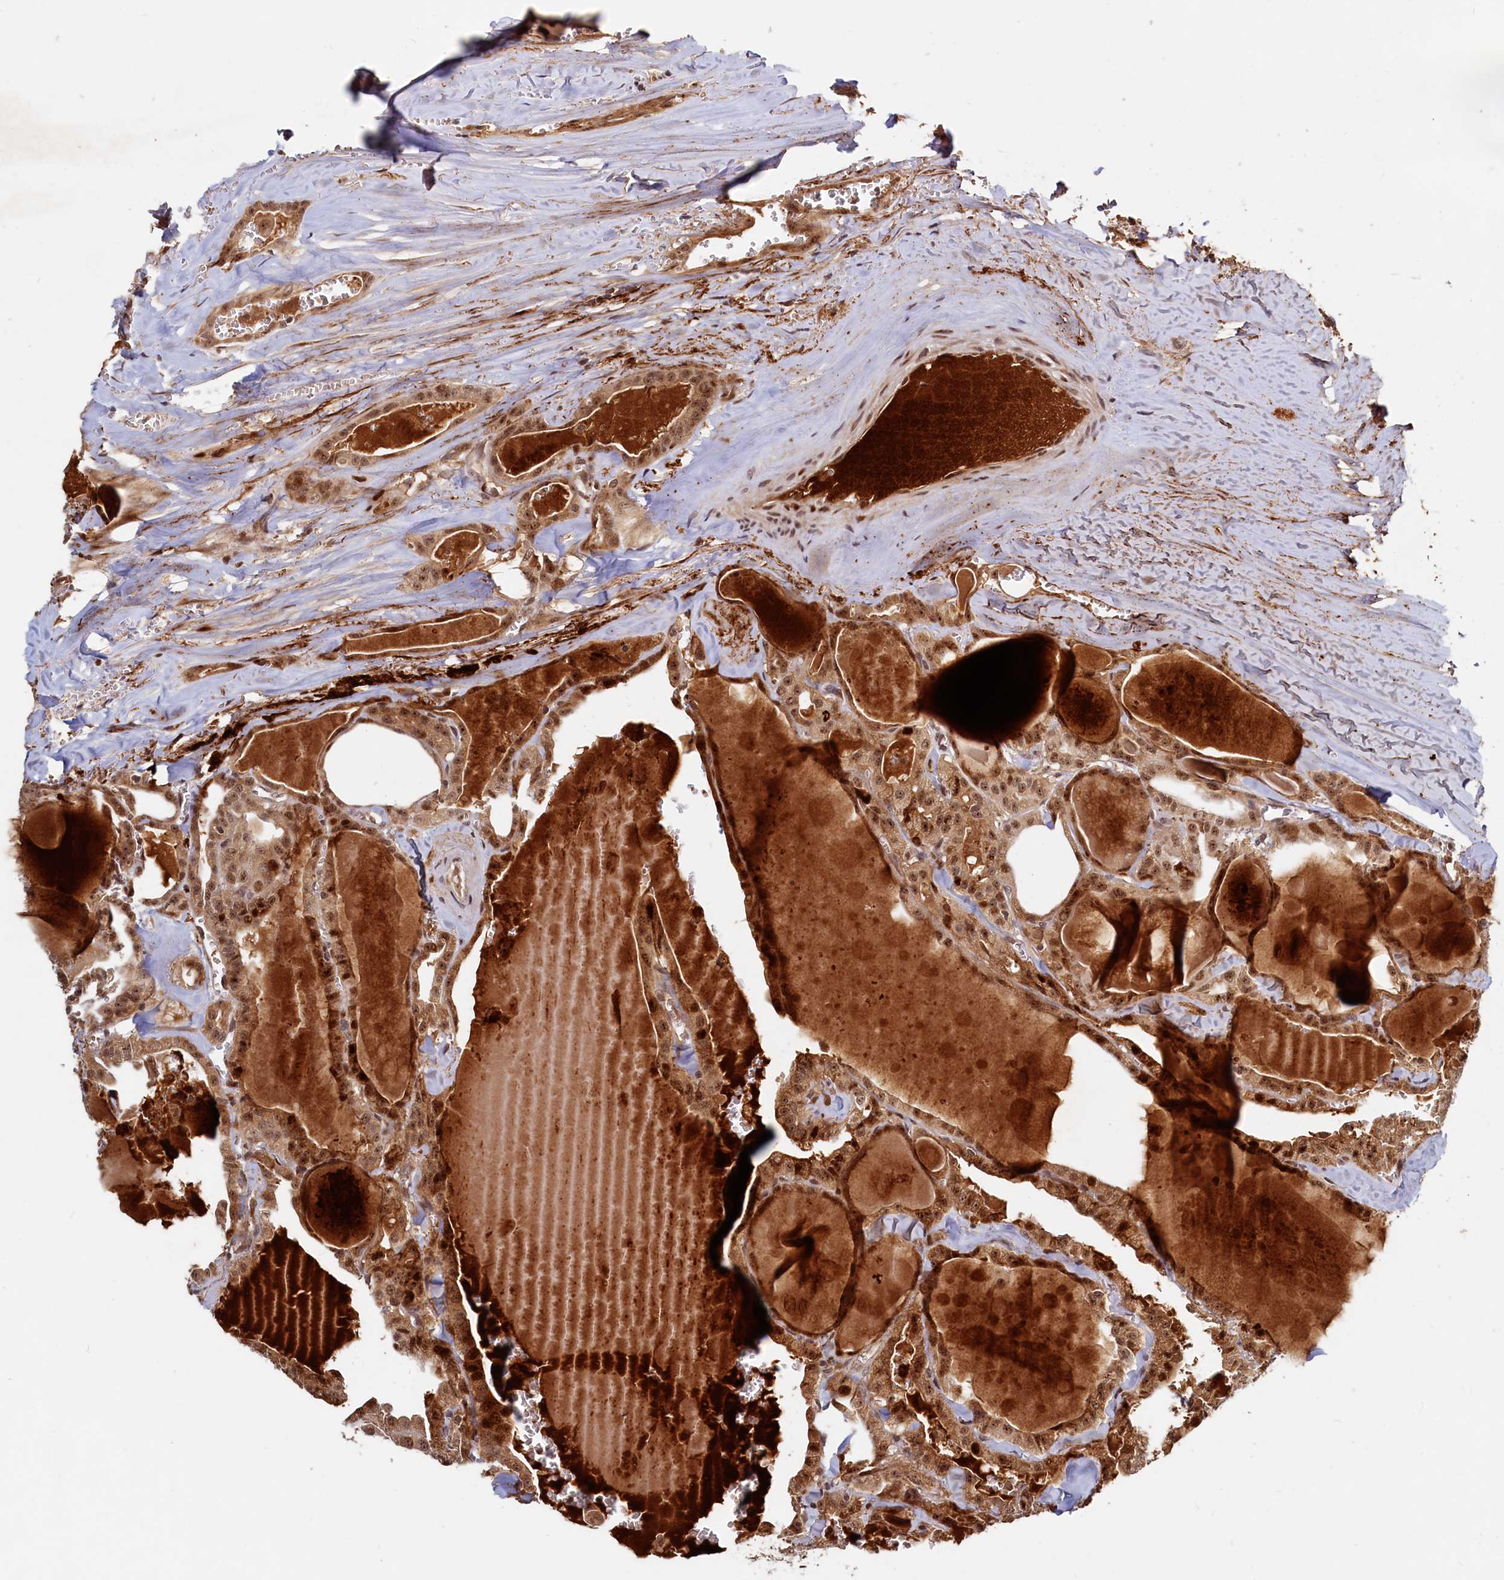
{"staining": {"intensity": "moderate", "quantity": ">75%", "location": "cytoplasmic/membranous,nuclear"}, "tissue": "thyroid cancer", "cell_type": "Tumor cells", "image_type": "cancer", "snomed": [{"axis": "morphology", "description": "Papillary adenocarcinoma, NOS"}, {"axis": "topography", "description": "Thyroid gland"}], "caption": "Thyroid cancer (papillary adenocarcinoma) was stained to show a protein in brown. There is medium levels of moderate cytoplasmic/membranous and nuclear positivity in approximately >75% of tumor cells.", "gene": "TRAPPC4", "patient": {"sex": "male", "age": 52}}